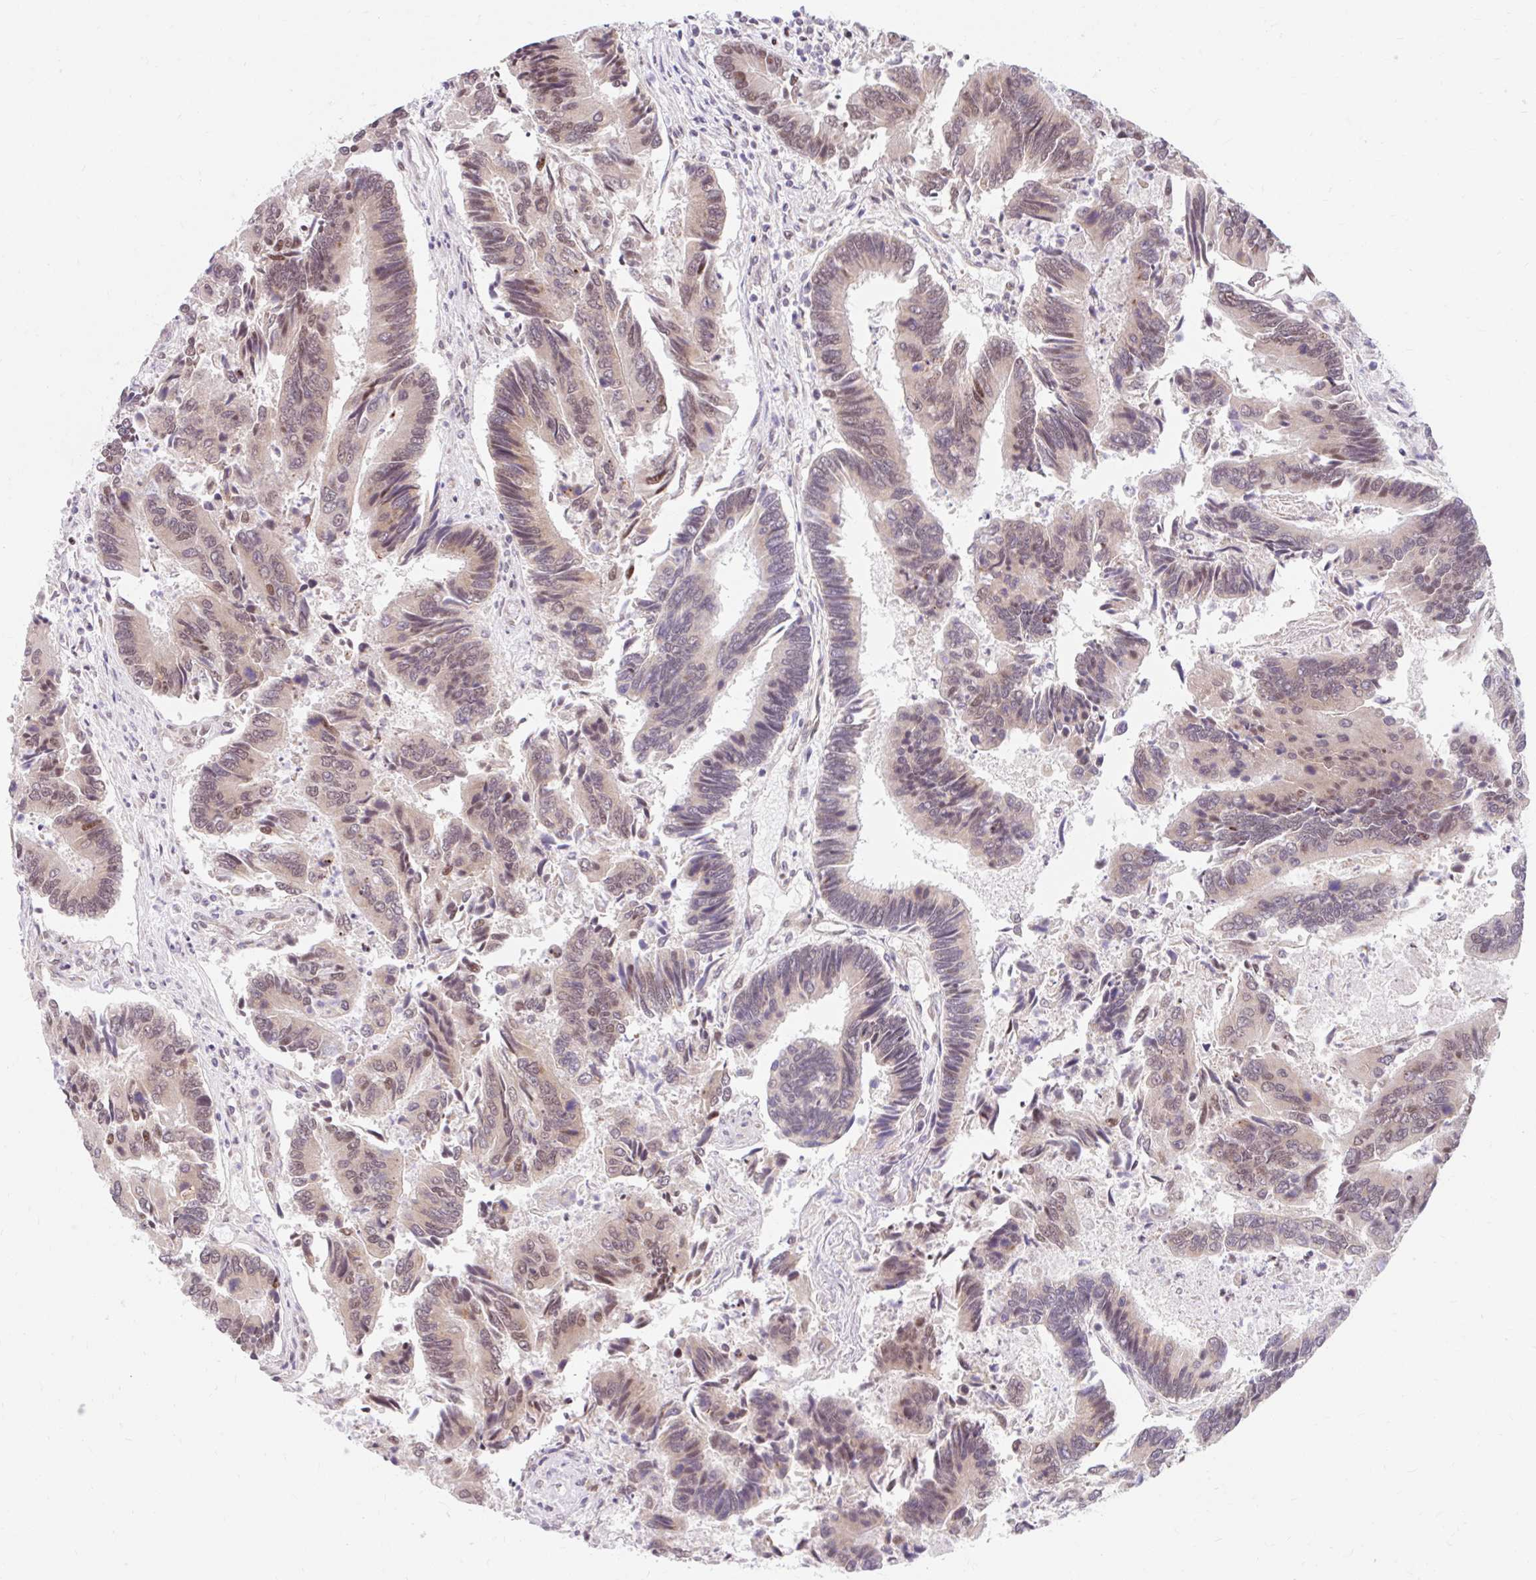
{"staining": {"intensity": "weak", "quantity": "25%-75%", "location": "cytoplasmic/membranous"}, "tissue": "colorectal cancer", "cell_type": "Tumor cells", "image_type": "cancer", "snomed": [{"axis": "morphology", "description": "Adenocarcinoma, NOS"}, {"axis": "topography", "description": "Colon"}], "caption": "DAB immunohistochemical staining of human colorectal adenocarcinoma shows weak cytoplasmic/membranous protein staining in about 25%-75% of tumor cells.", "gene": "SRSF10", "patient": {"sex": "female", "age": 67}}